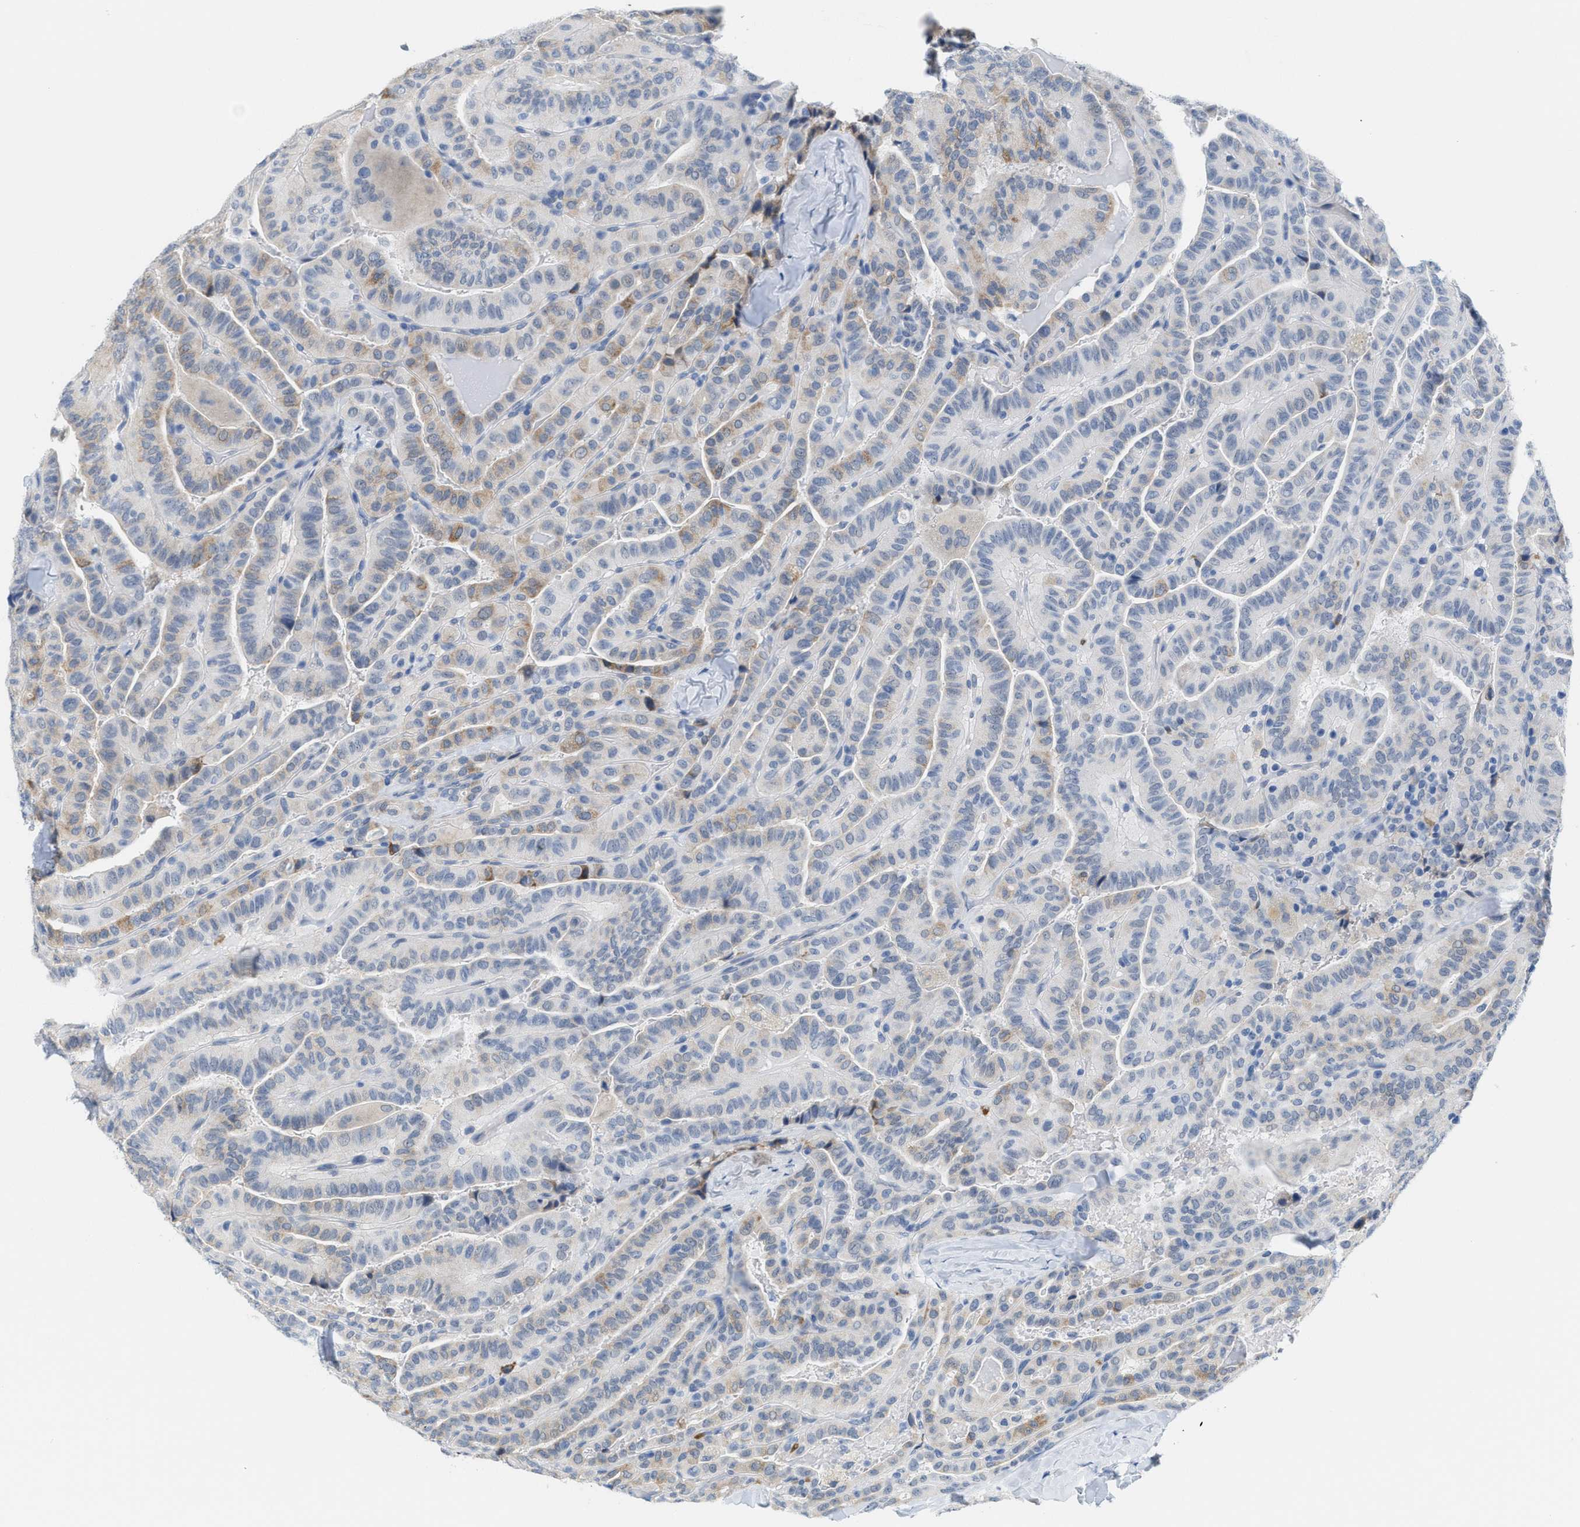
{"staining": {"intensity": "weak", "quantity": "<25%", "location": "cytoplasmic/membranous"}, "tissue": "thyroid cancer", "cell_type": "Tumor cells", "image_type": "cancer", "snomed": [{"axis": "morphology", "description": "Papillary adenocarcinoma, NOS"}, {"axis": "topography", "description": "Thyroid gland"}], "caption": "Immunohistochemistry (IHC) of thyroid cancer reveals no positivity in tumor cells.", "gene": "KIFC3", "patient": {"sex": "male", "age": 77}}